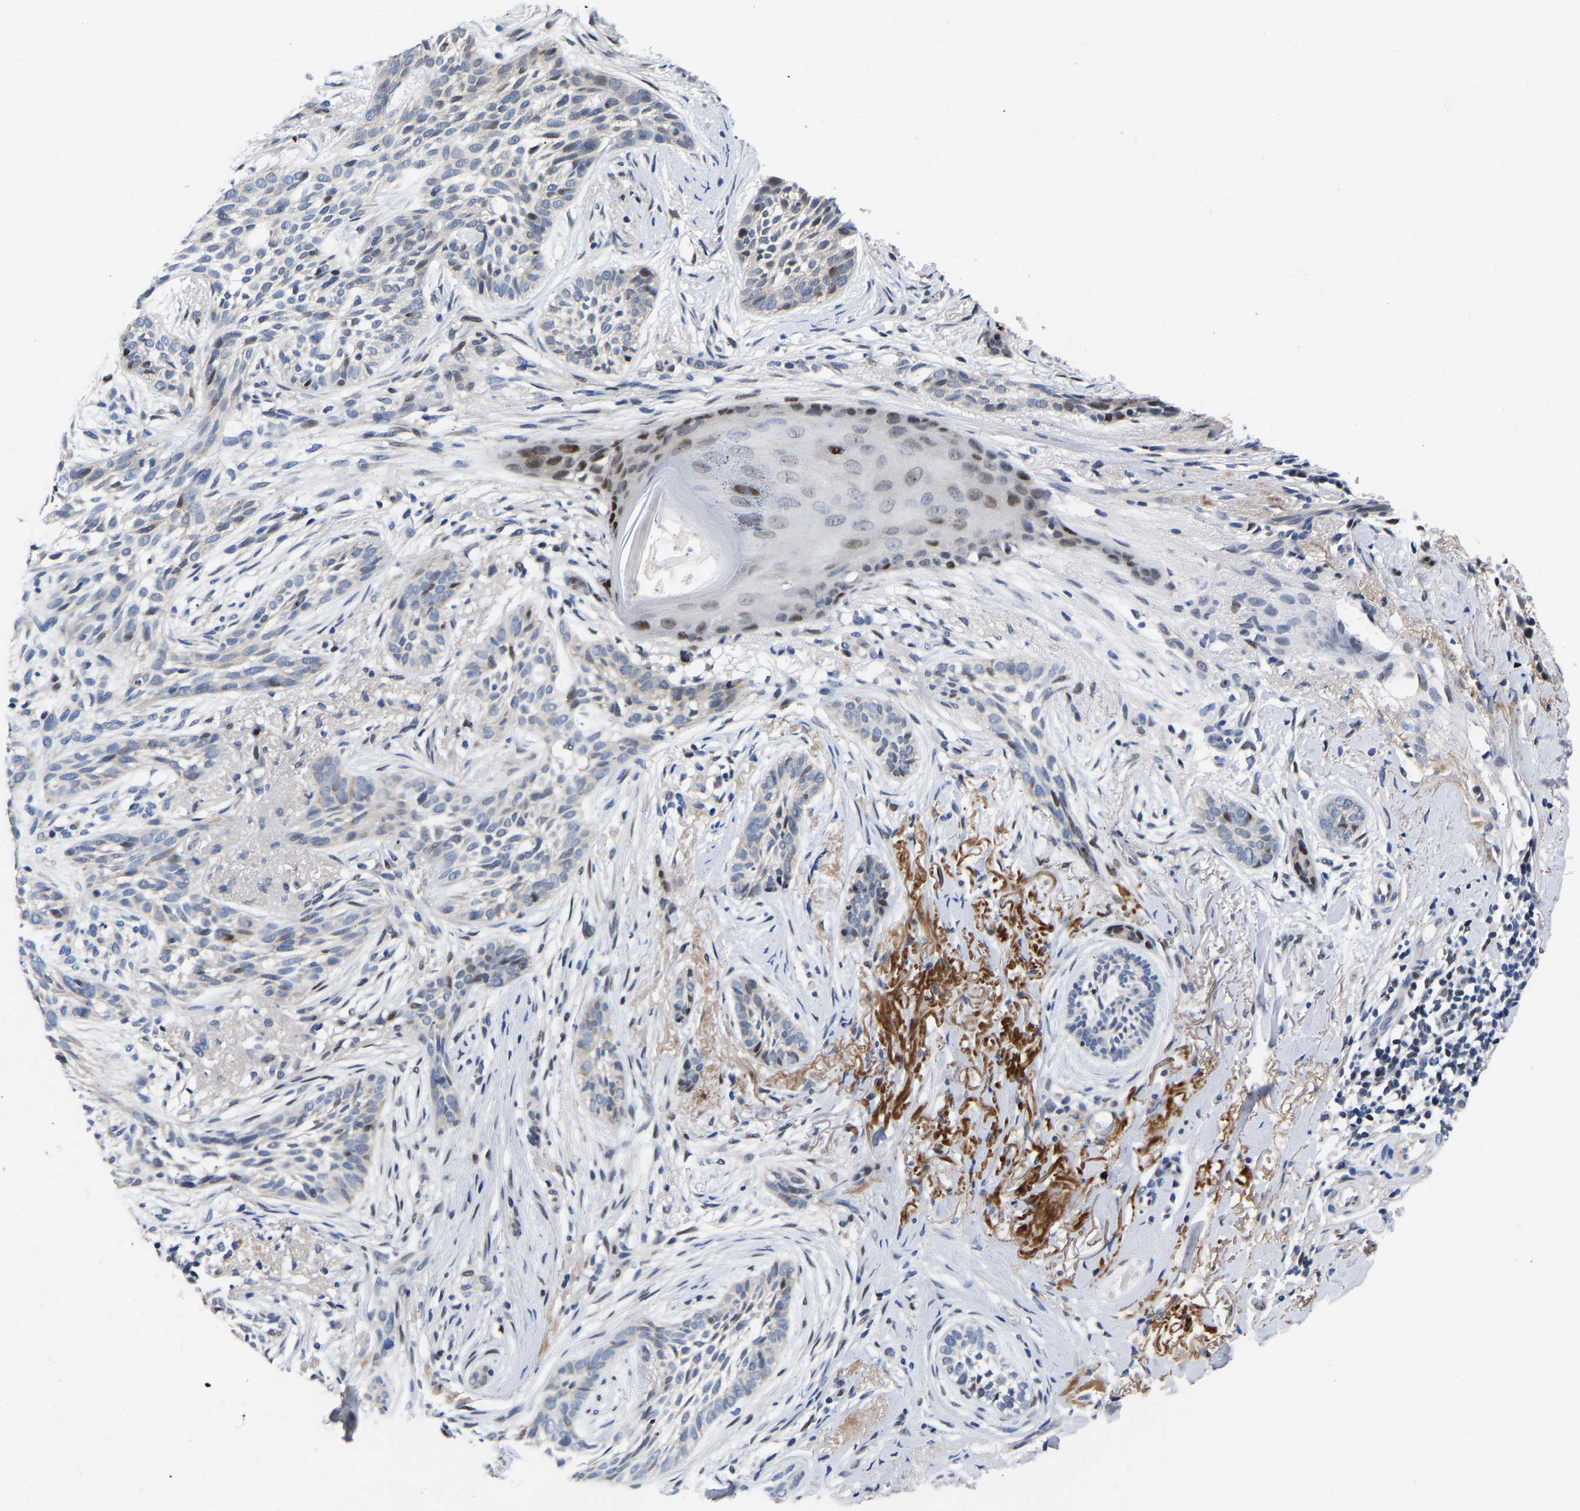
{"staining": {"intensity": "moderate", "quantity": "<25%", "location": "nuclear"}, "tissue": "skin cancer", "cell_type": "Tumor cells", "image_type": "cancer", "snomed": [{"axis": "morphology", "description": "Basal cell carcinoma"}, {"axis": "topography", "description": "Skin"}], "caption": "Immunohistochemical staining of skin basal cell carcinoma exhibits low levels of moderate nuclear staining in approximately <25% of tumor cells.", "gene": "PTRHD1", "patient": {"sex": "female", "age": 88}}